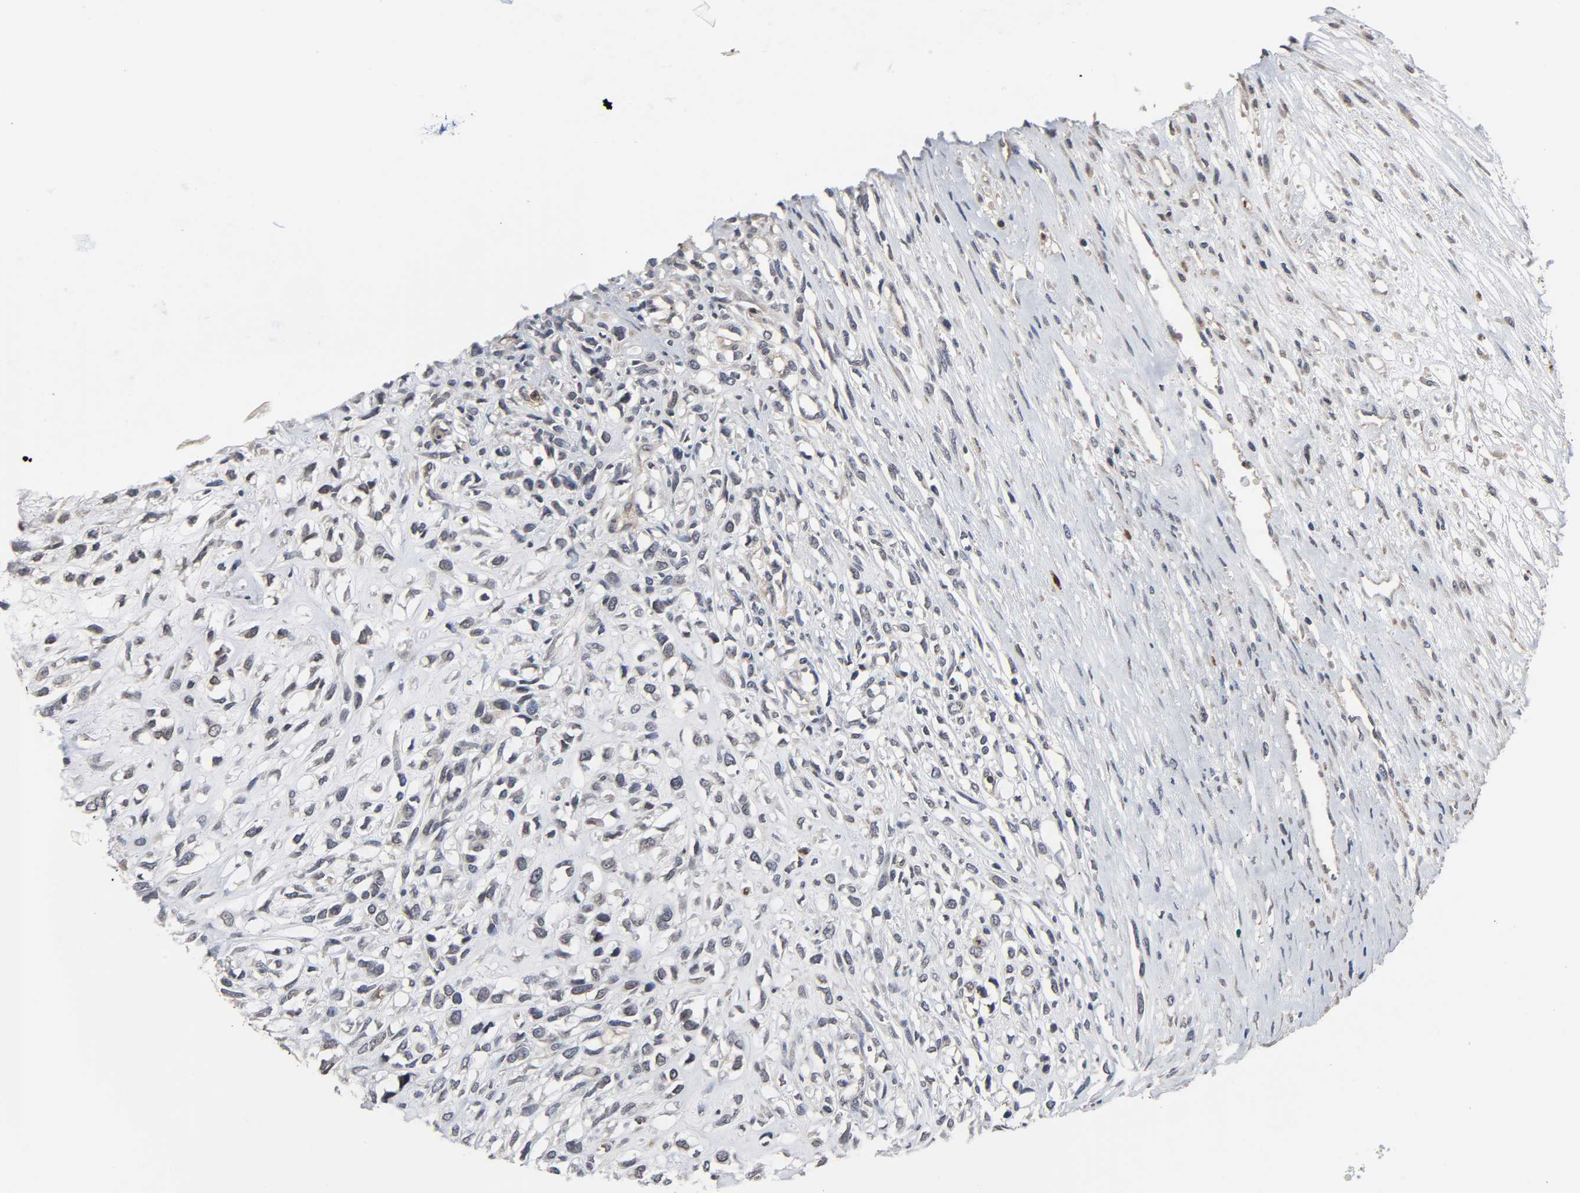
{"staining": {"intensity": "weak", "quantity": "25%-75%", "location": "cytoplasmic/membranous"}, "tissue": "head and neck cancer", "cell_type": "Tumor cells", "image_type": "cancer", "snomed": [{"axis": "morphology", "description": "Necrosis, NOS"}, {"axis": "morphology", "description": "Neoplasm, malignant, NOS"}, {"axis": "topography", "description": "Salivary gland"}, {"axis": "topography", "description": "Head-Neck"}], "caption": "The micrograph shows a brown stain indicating the presence of a protein in the cytoplasmic/membranous of tumor cells in head and neck cancer (neoplasm (malignant)). Nuclei are stained in blue.", "gene": "CCDC175", "patient": {"sex": "male", "age": 43}}